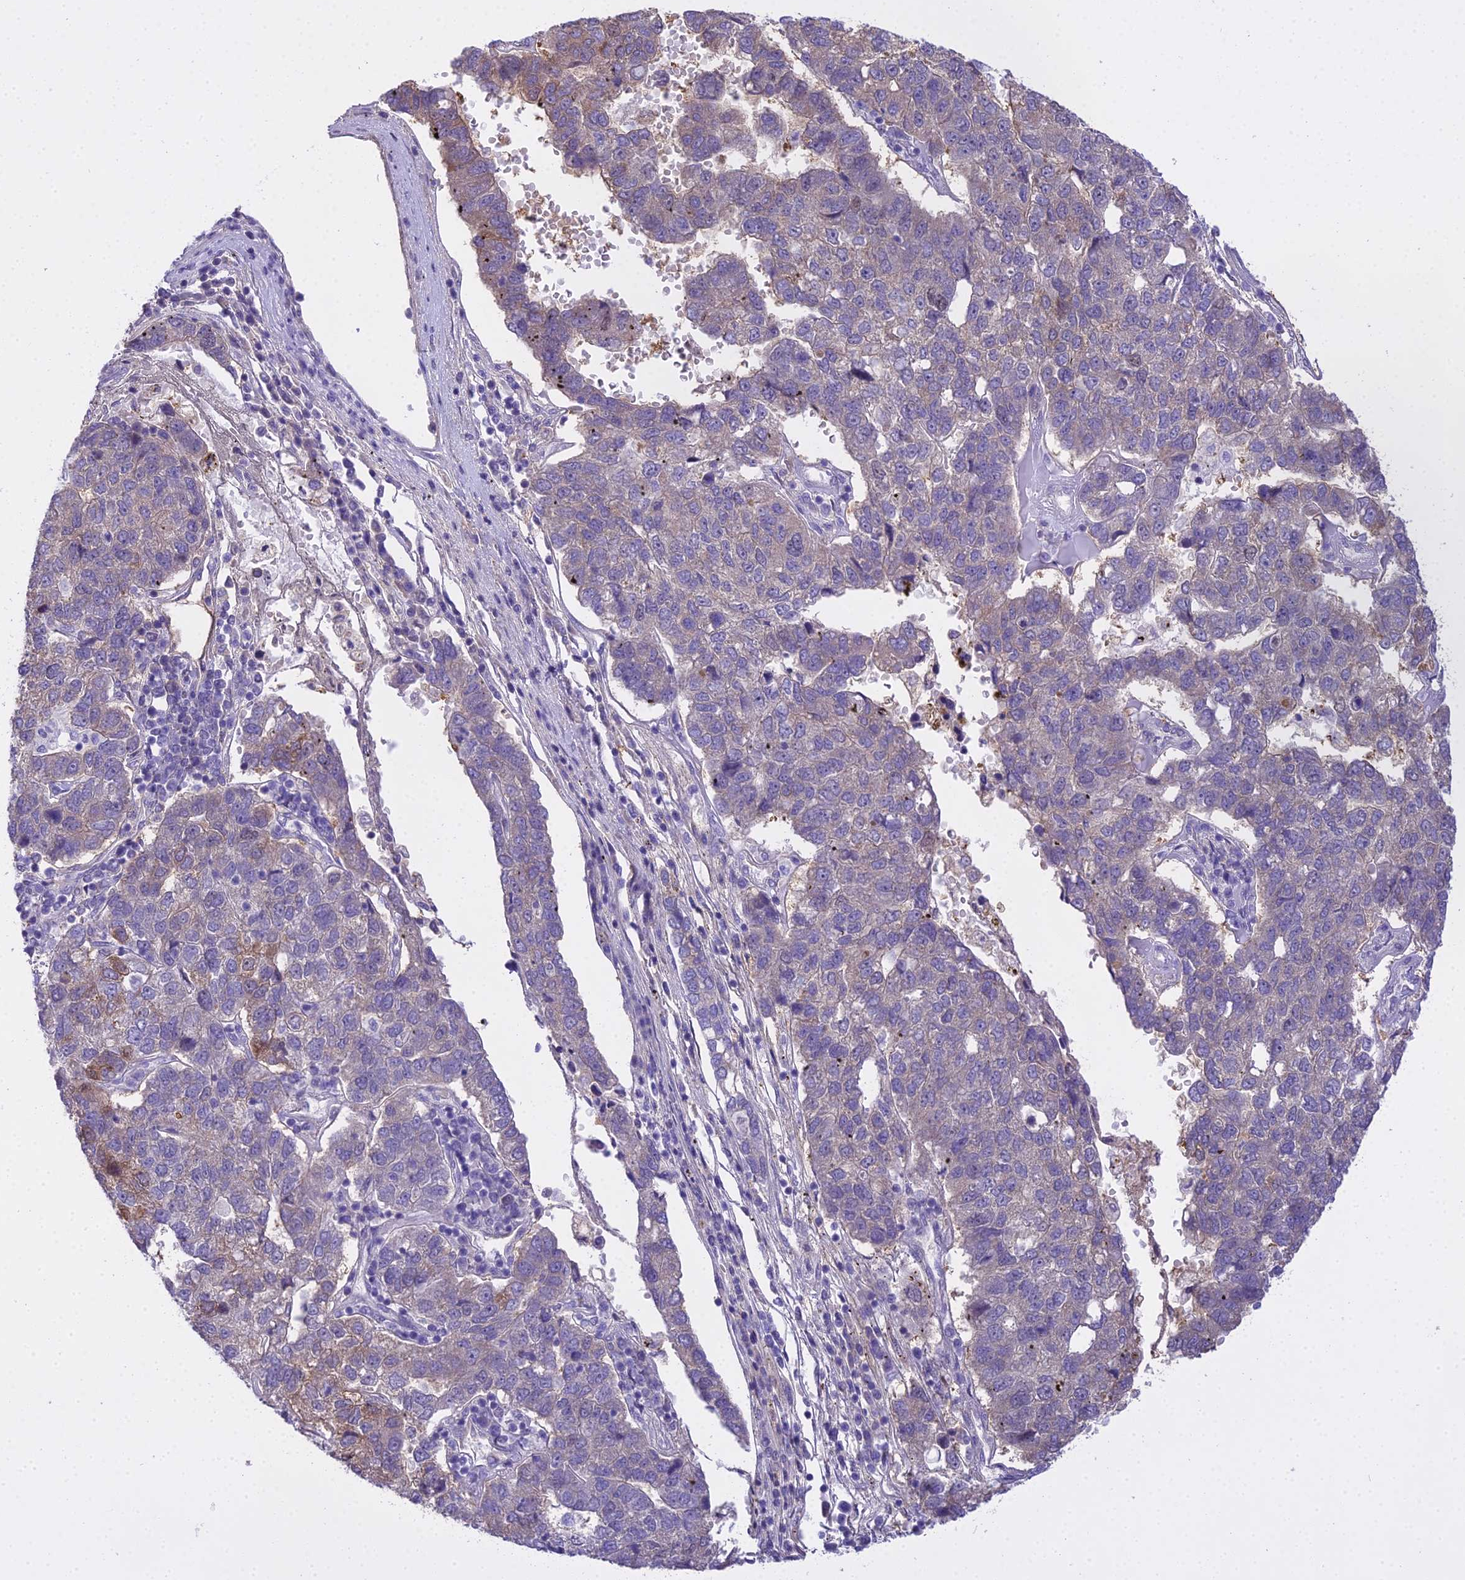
{"staining": {"intensity": "weak", "quantity": "<25%", "location": "cytoplasmic/membranous"}, "tissue": "pancreatic cancer", "cell_type": "Tumor cells", "image_type": "cancer", "snomed": [{"axis": "morphology", "description": "Adenocarcinoma, NOS"}, {"axis": "topography", "description": "Pancreas"}], "caption": "Protein analysis of adenocarcinoma (pancreatic) exhibits no significant expression in tumor cells.", "gene": "MAT2A", "patient": {"sex": "female", "age": 61}}